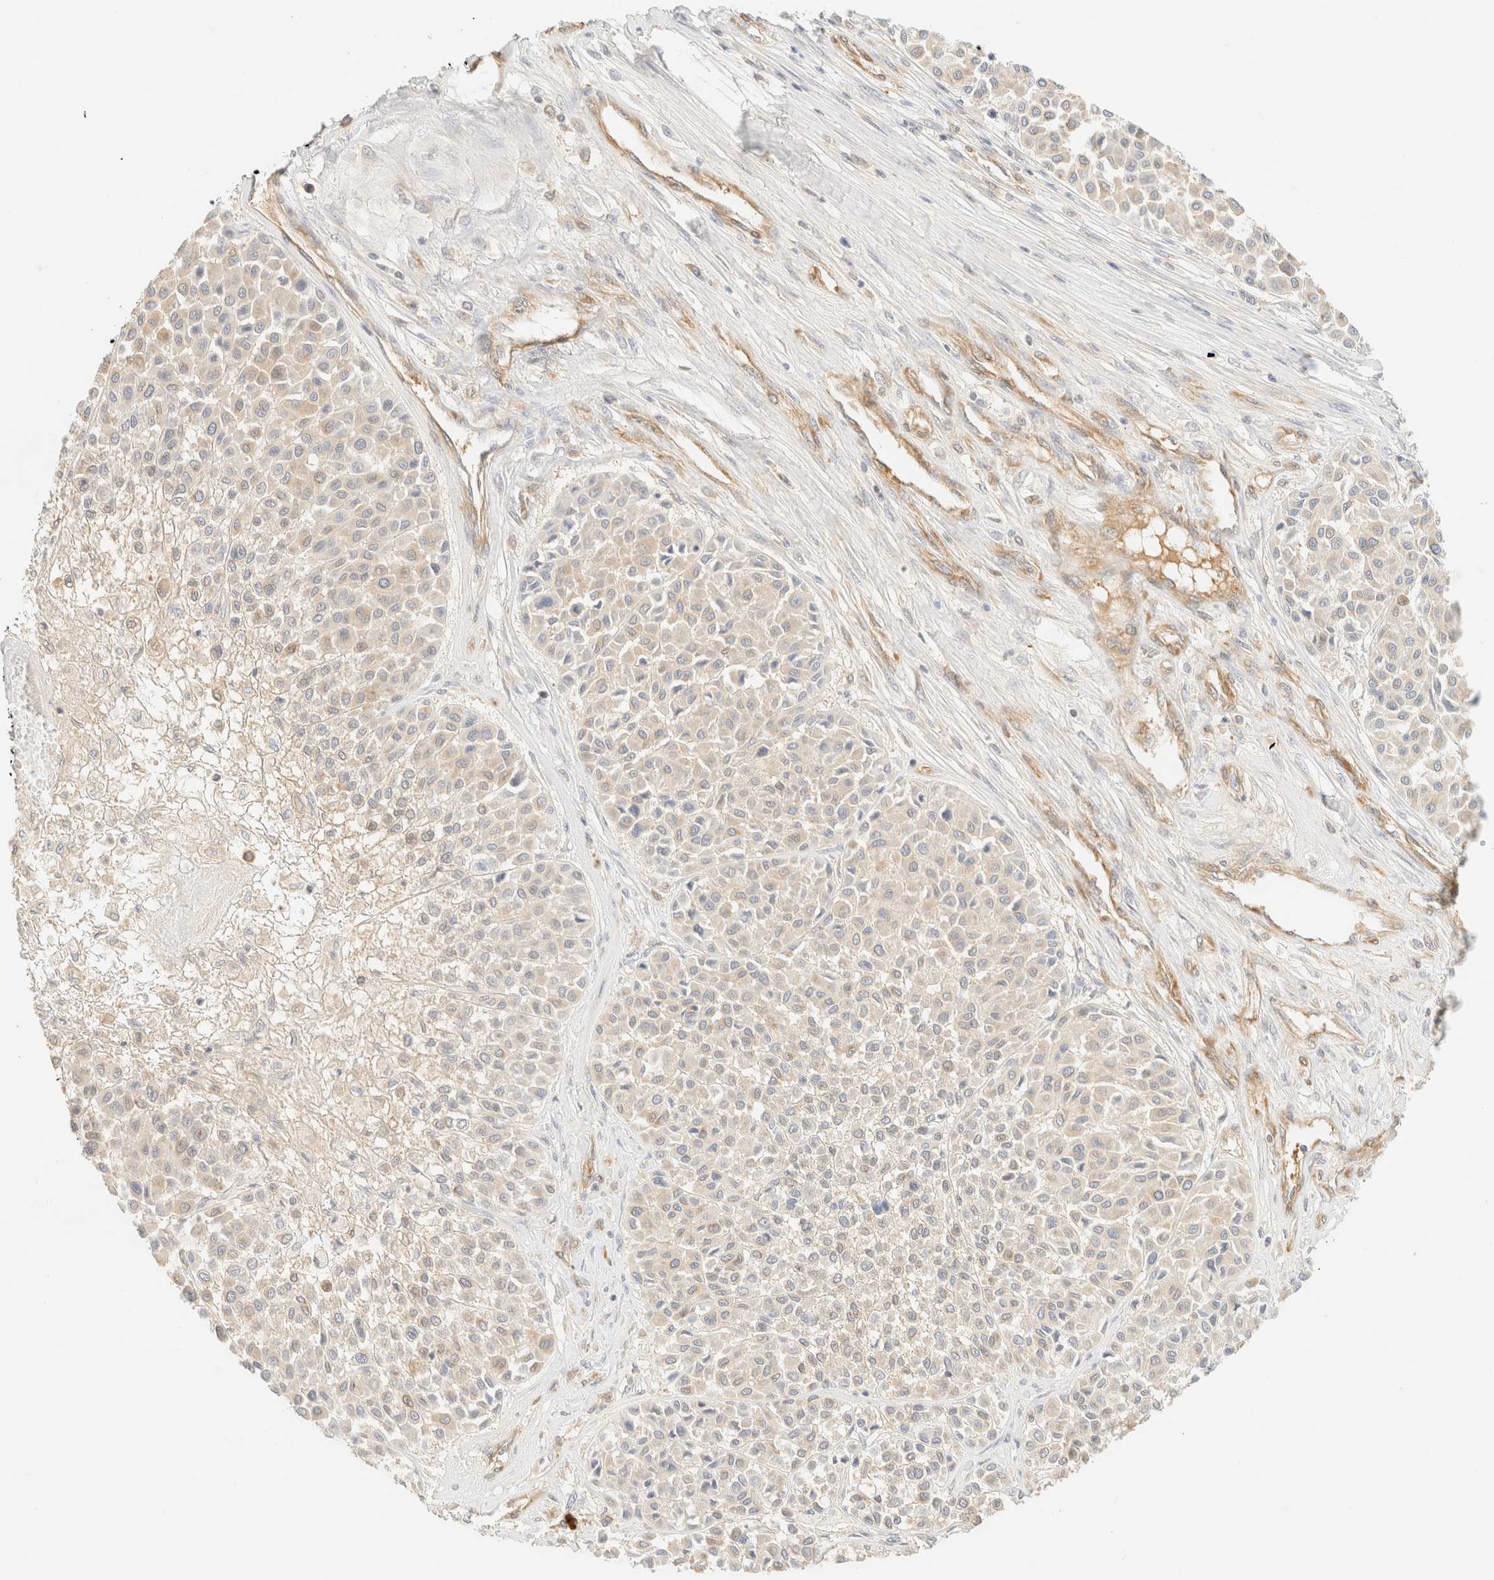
{"staining": {"intensity": "weak", "quantity": "<25%", "location": "cytoplasmic/membranous"}, "tissue": "melanoma", "cell_type": "Tumor cells", "image_type": "cancer", "snomed": [{"axis": "morphology", "description": "Malignant melanoma, Metastatic site"}, {"axis": "topography", "description": "Soft tissue"}], "caption": "Immunohistochemistry photomicrograph of neoplastic tissue: human malignant melanoma (metastatic site) stained with DAB demonstrates no significant protein staining in tumor cells.", "gene": "FHOD1", "patient": {"sex": "male", "age": 41}}